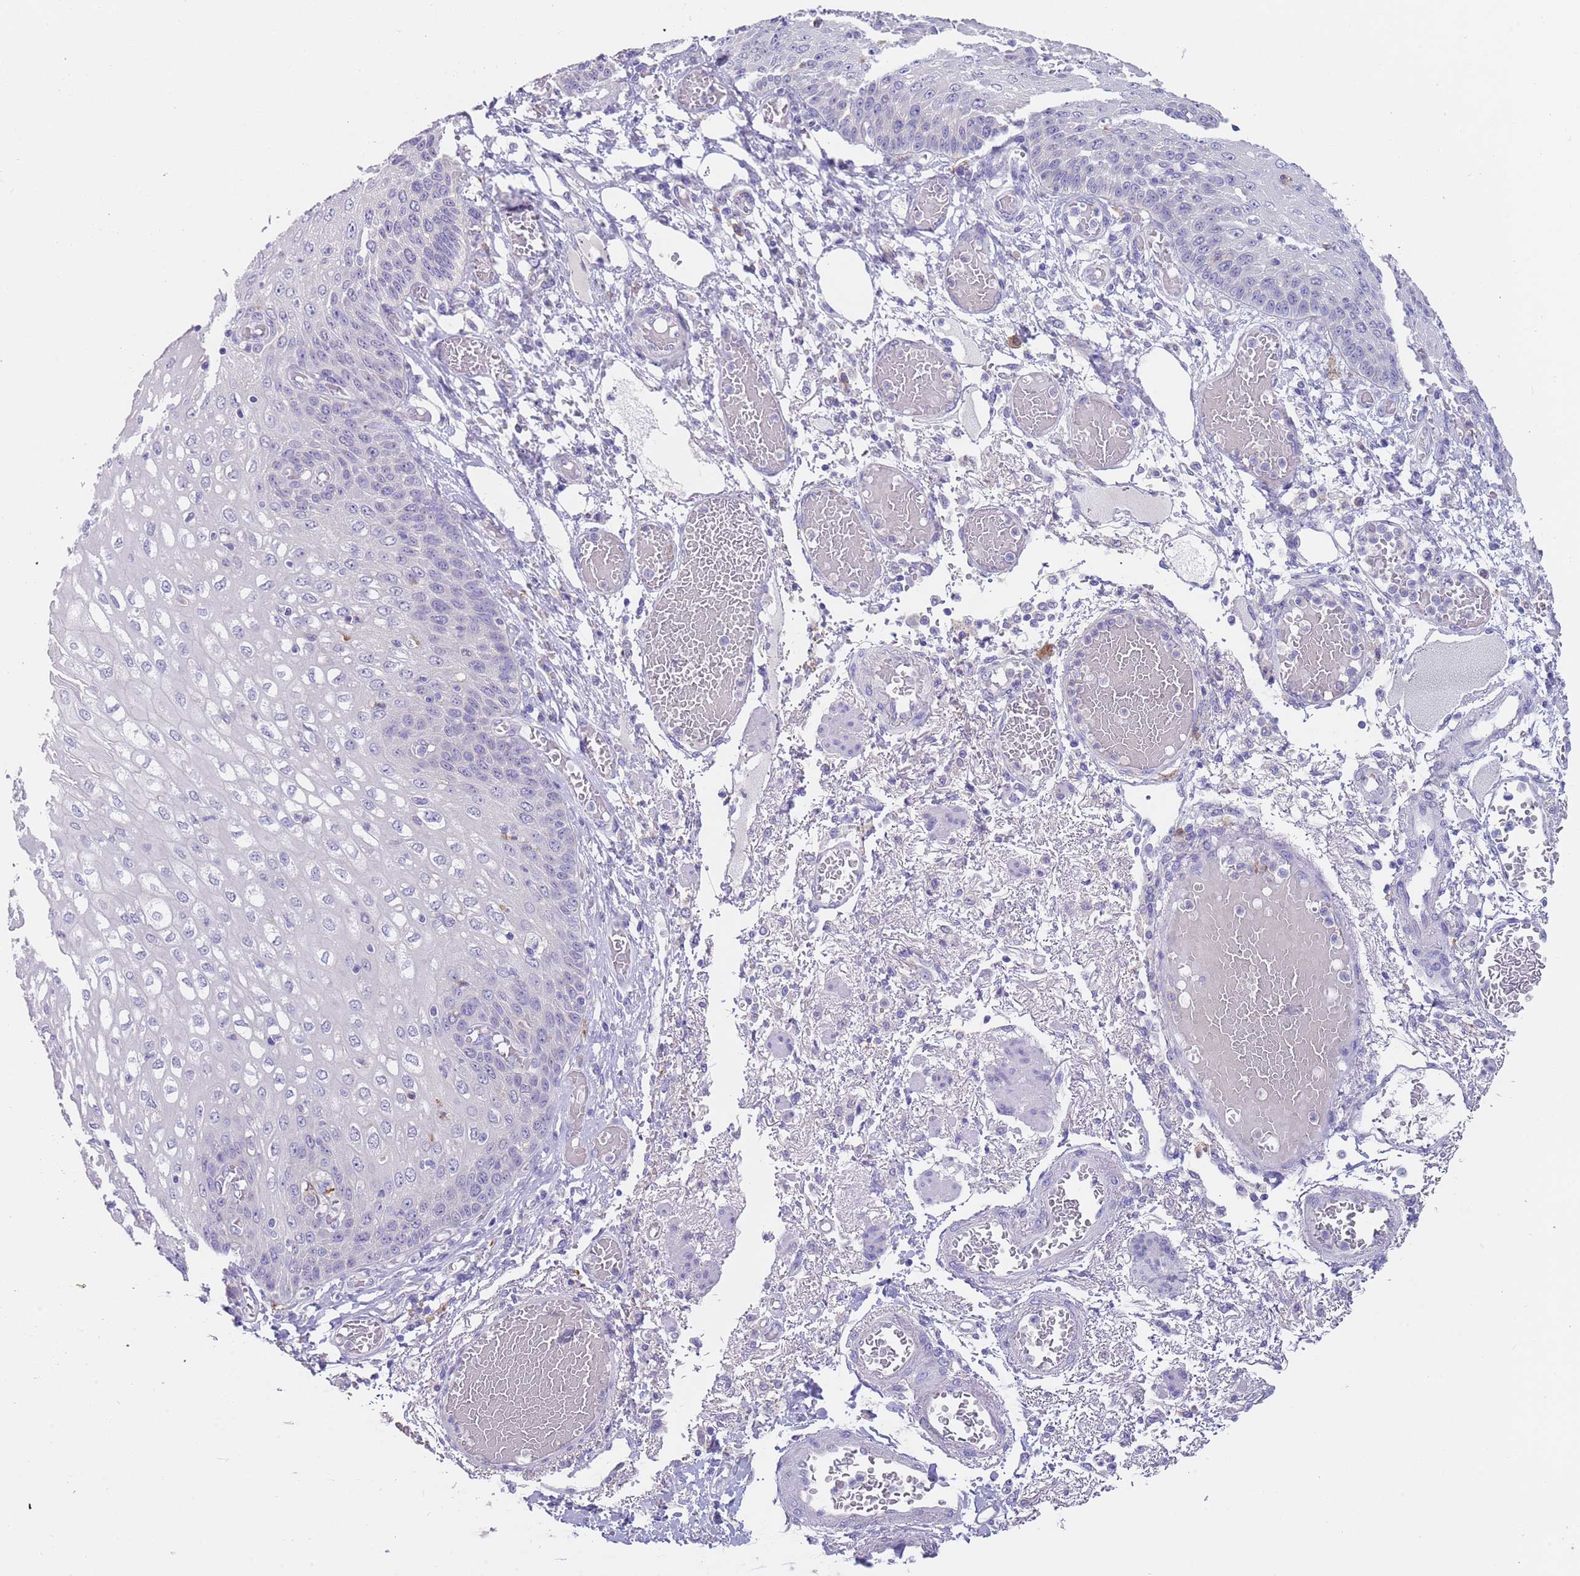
{"staining": {"intensity": "negative", "quantity": "none", "location": "none"}, "tissue": "esophagus", "cell_type": "Squamous epithelial cells", "image_type": "normal", "snomed": [{"axis": "morphology", "description": "Normal tissue, NOS"}, {"axis": "topography", "description": "Esophagus"}], "caption": "This is an immunohistochemistry image of normal human esophagus. There is no staining in squamous epithelial cells.", "gene": "TYW1B", "patient": {"sex": "male", "age": 81}}